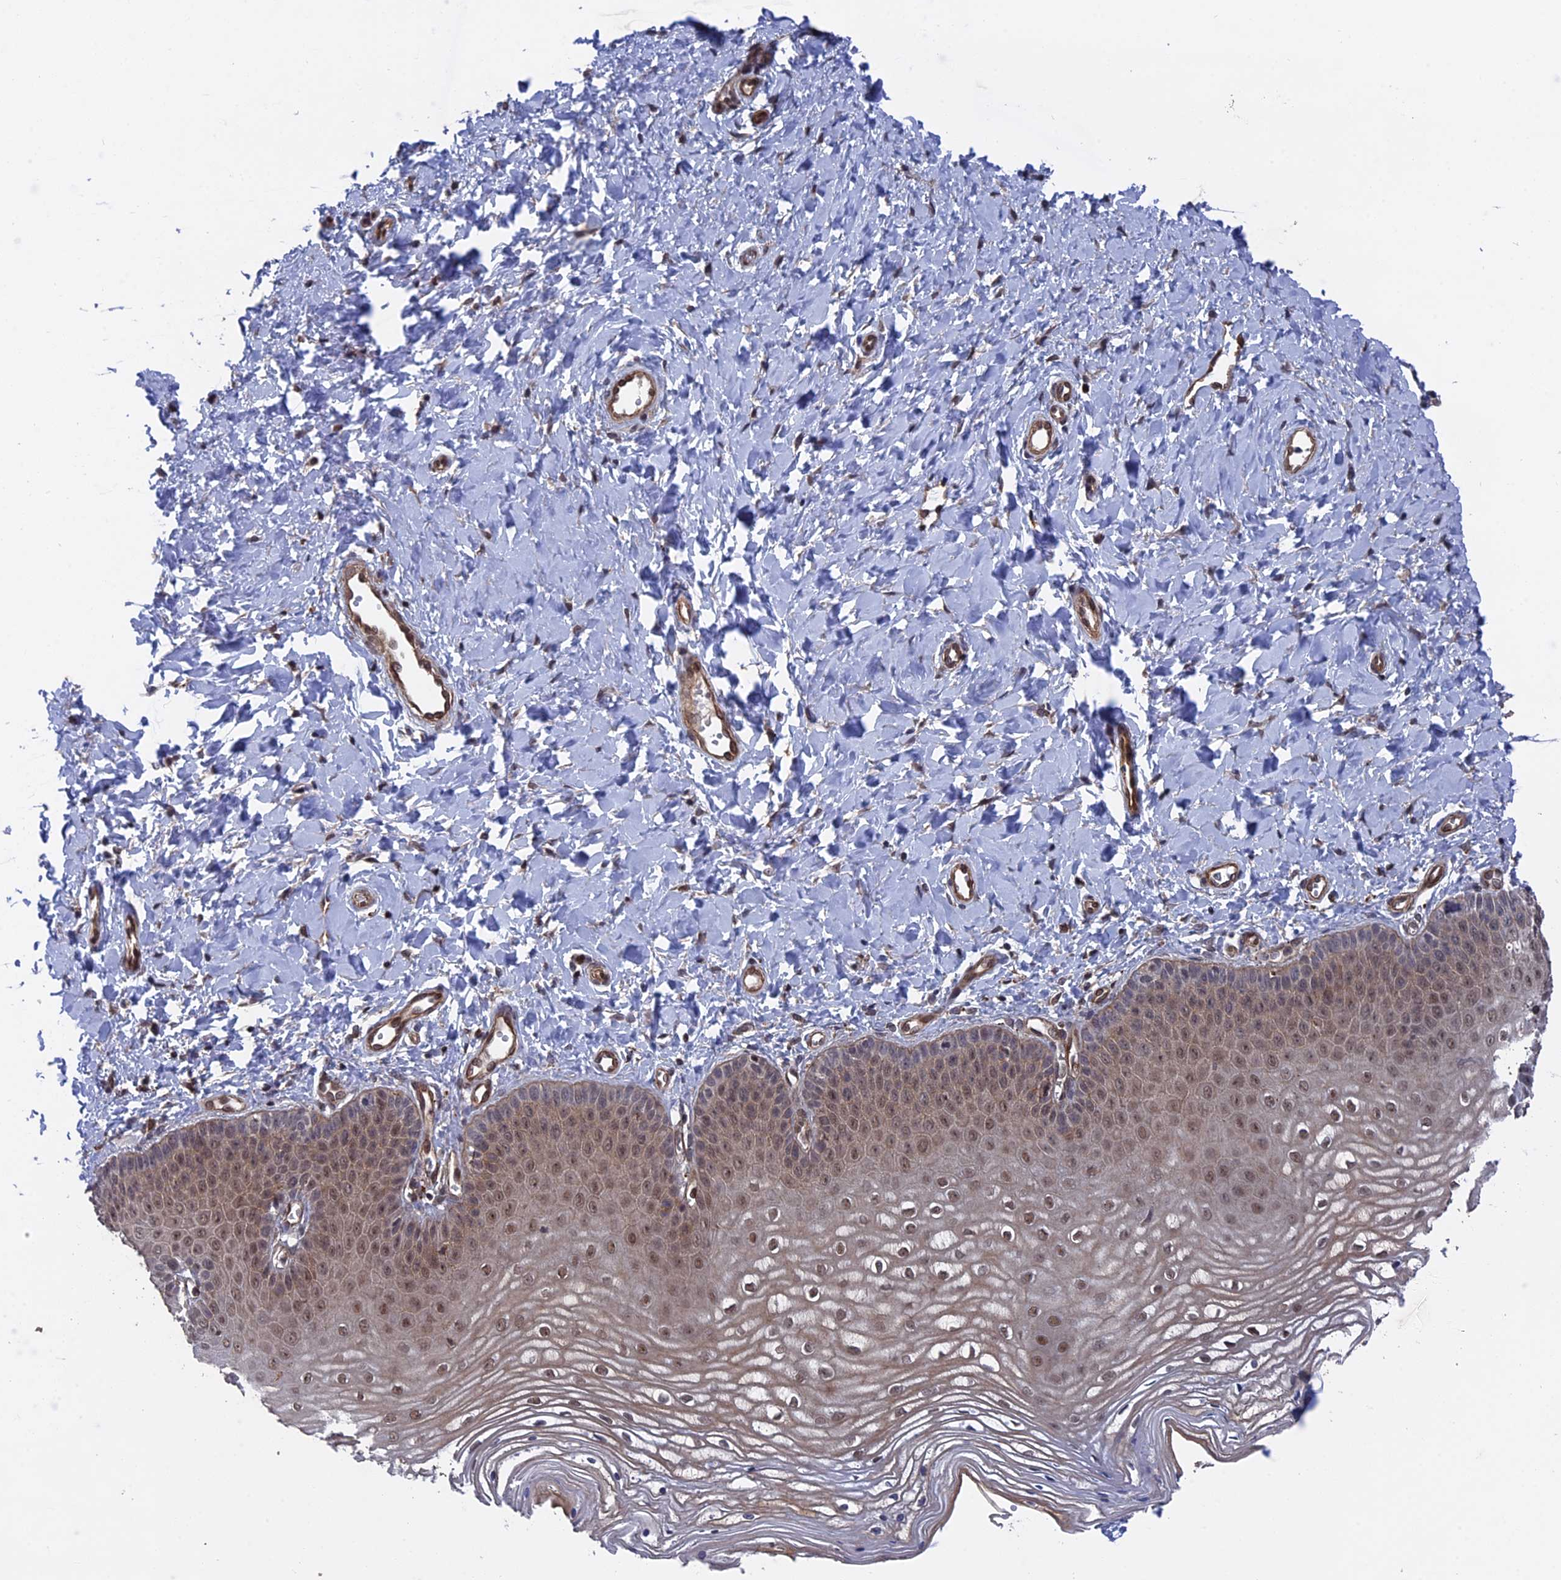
{"staining": {"intensity": "moderate", "quantity": ">75%", "location": "cytoplasmic/membranous,nuclear"}, "tissue": "vagina", "cell_type": "Squamous epithelial cells", "image_type": "normal", "snomed": [{"axis": "morphology", "description": "Normal tissue, NOS"}, {"axis": "topography", "description": "Vagina"}, {"axis": "topography", "description": "Cervix"}], "caption": "This photomicrograph reveals unremarkable vagina stained with immunohistochemistry (IHC) to label a protein in brown. The cytoplasmic/membranous,nuclear of squamous epithelial cells show moderate positivity for the protein. Nuclei are counter-stained blue.", "gene": "NOSIP", "patient": {"sex": "female", "age": 40}}